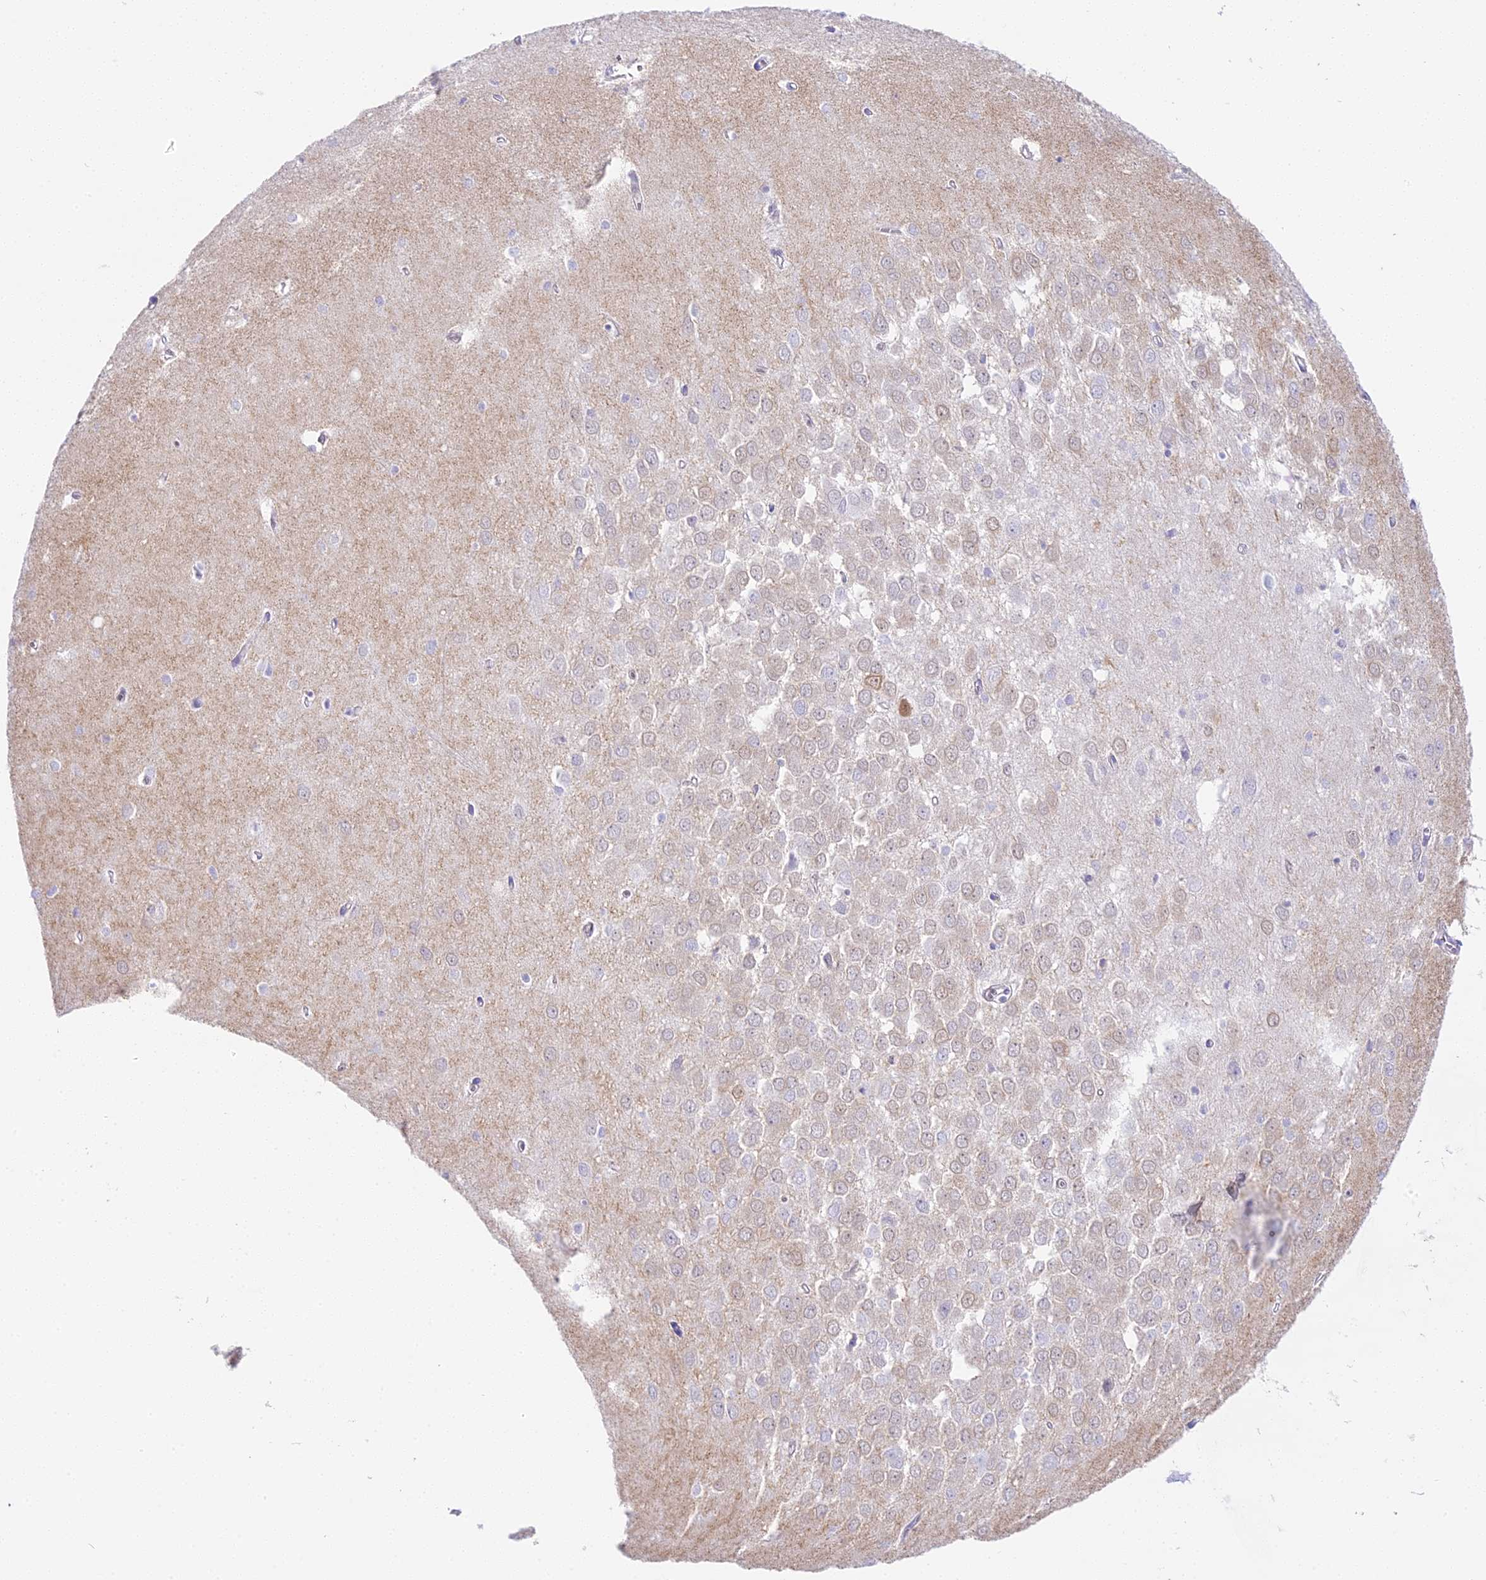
{"staining": {"intensity": "negative", "quantity": "none", "location": "none"}, "tissue": "hippocampus", "cell_type": "Glial cells", "image_type": "normal", "snomed": [{"axis": "morphology", "description": "Normal tissue, NOS"}, {"axis": "topography", "description": "Hippocampus"}], "caption": "Immunohistochemistry image of benign hippocampus stained for a protein (brown), which shows no expression in glial cells. (DAB immunohistochemistry (IHC) visualized using brightfield microscopy, high magnification).", "gene": "HOMER3", "patient": {"sex": "female", "age": 64}}